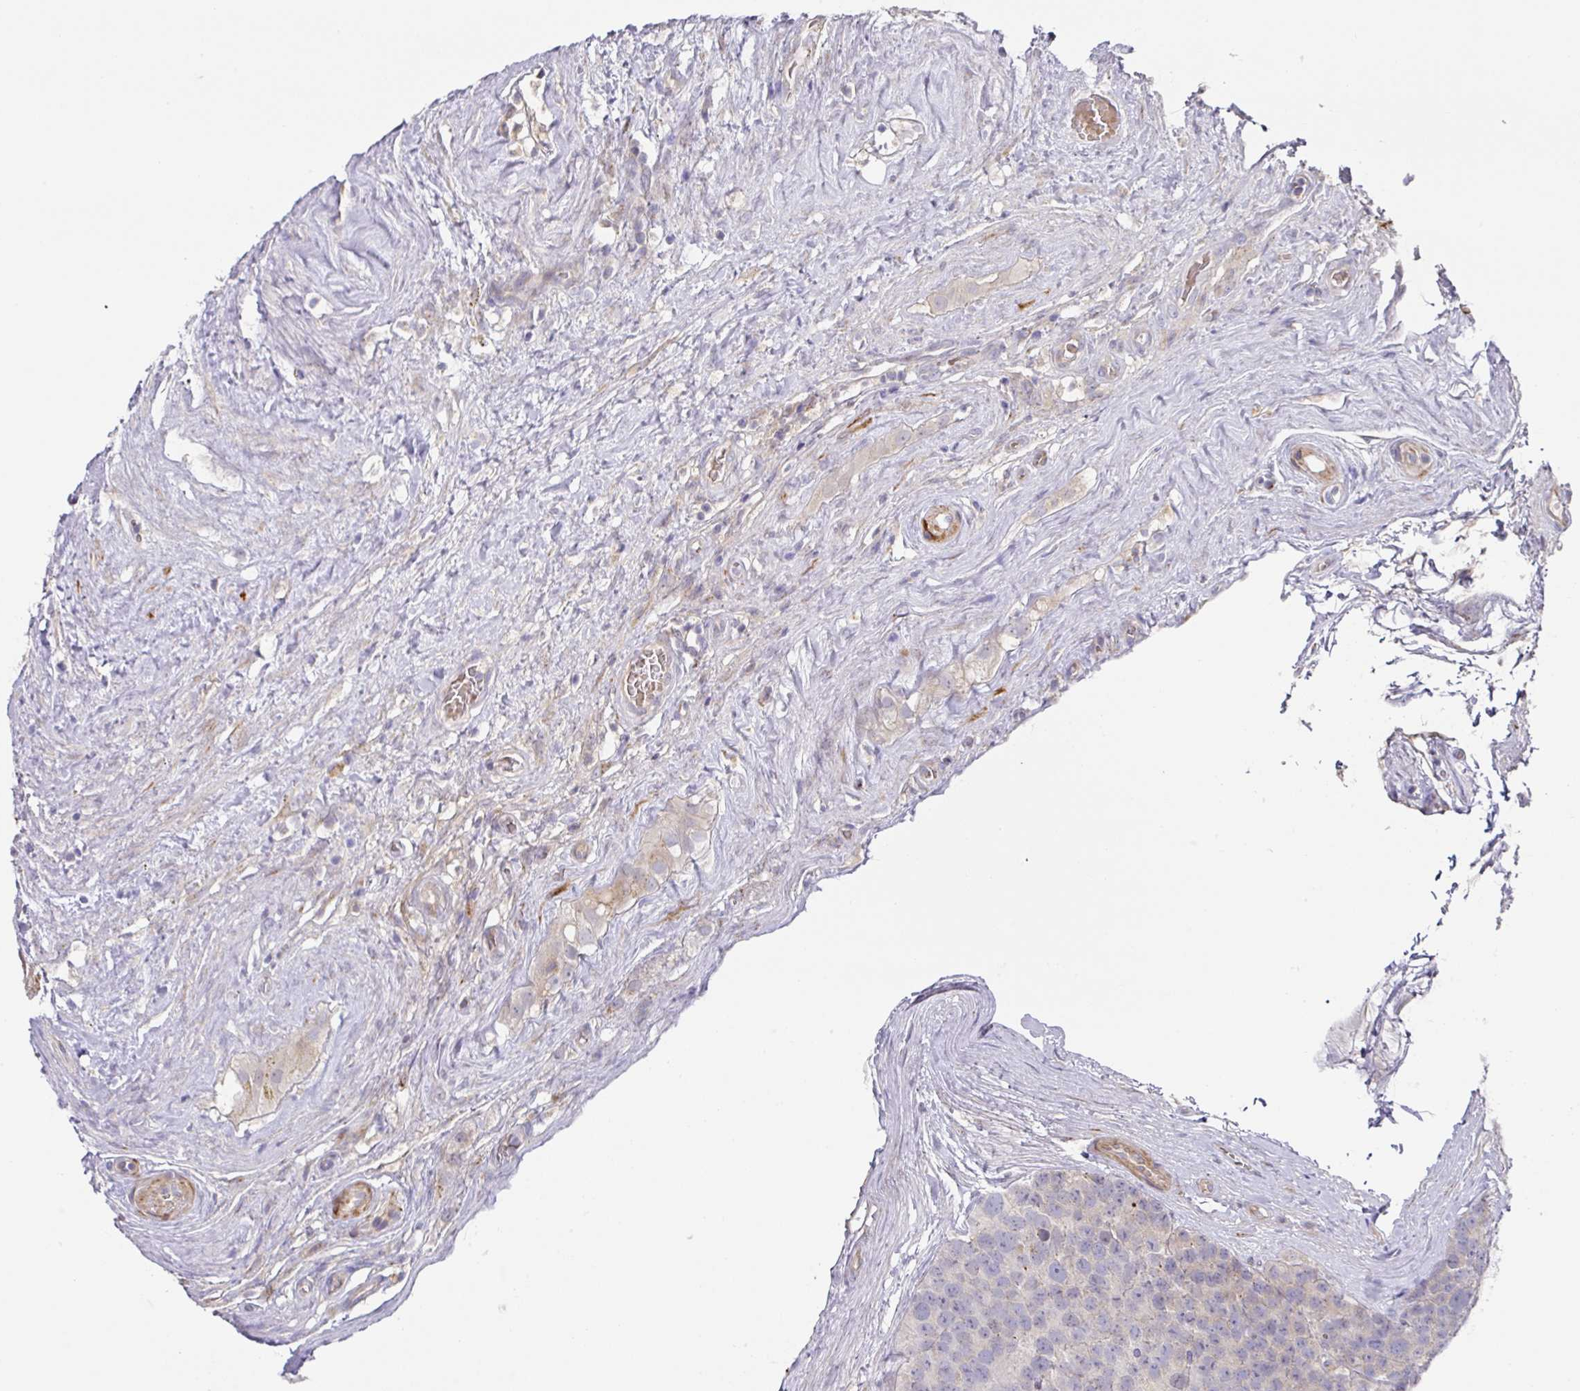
{"staining": {"intensity": "negative", "quantity": "none", "location": "none"}, "tissue": "testis cancer", "cell_type": "Tumor cells", "image_type": "cancer", "snomed": [{"axis": "morphology", "description": "Seminoma, NOS"}, {"axis": "topography", "description": "Testis"}], "caption": "Human testis cancer (seminoma) stained for a protein using IHC exhibits no expression in tumor cells.", "gene": "TARM1", "patient": {"sex": "male", "age": 71}}